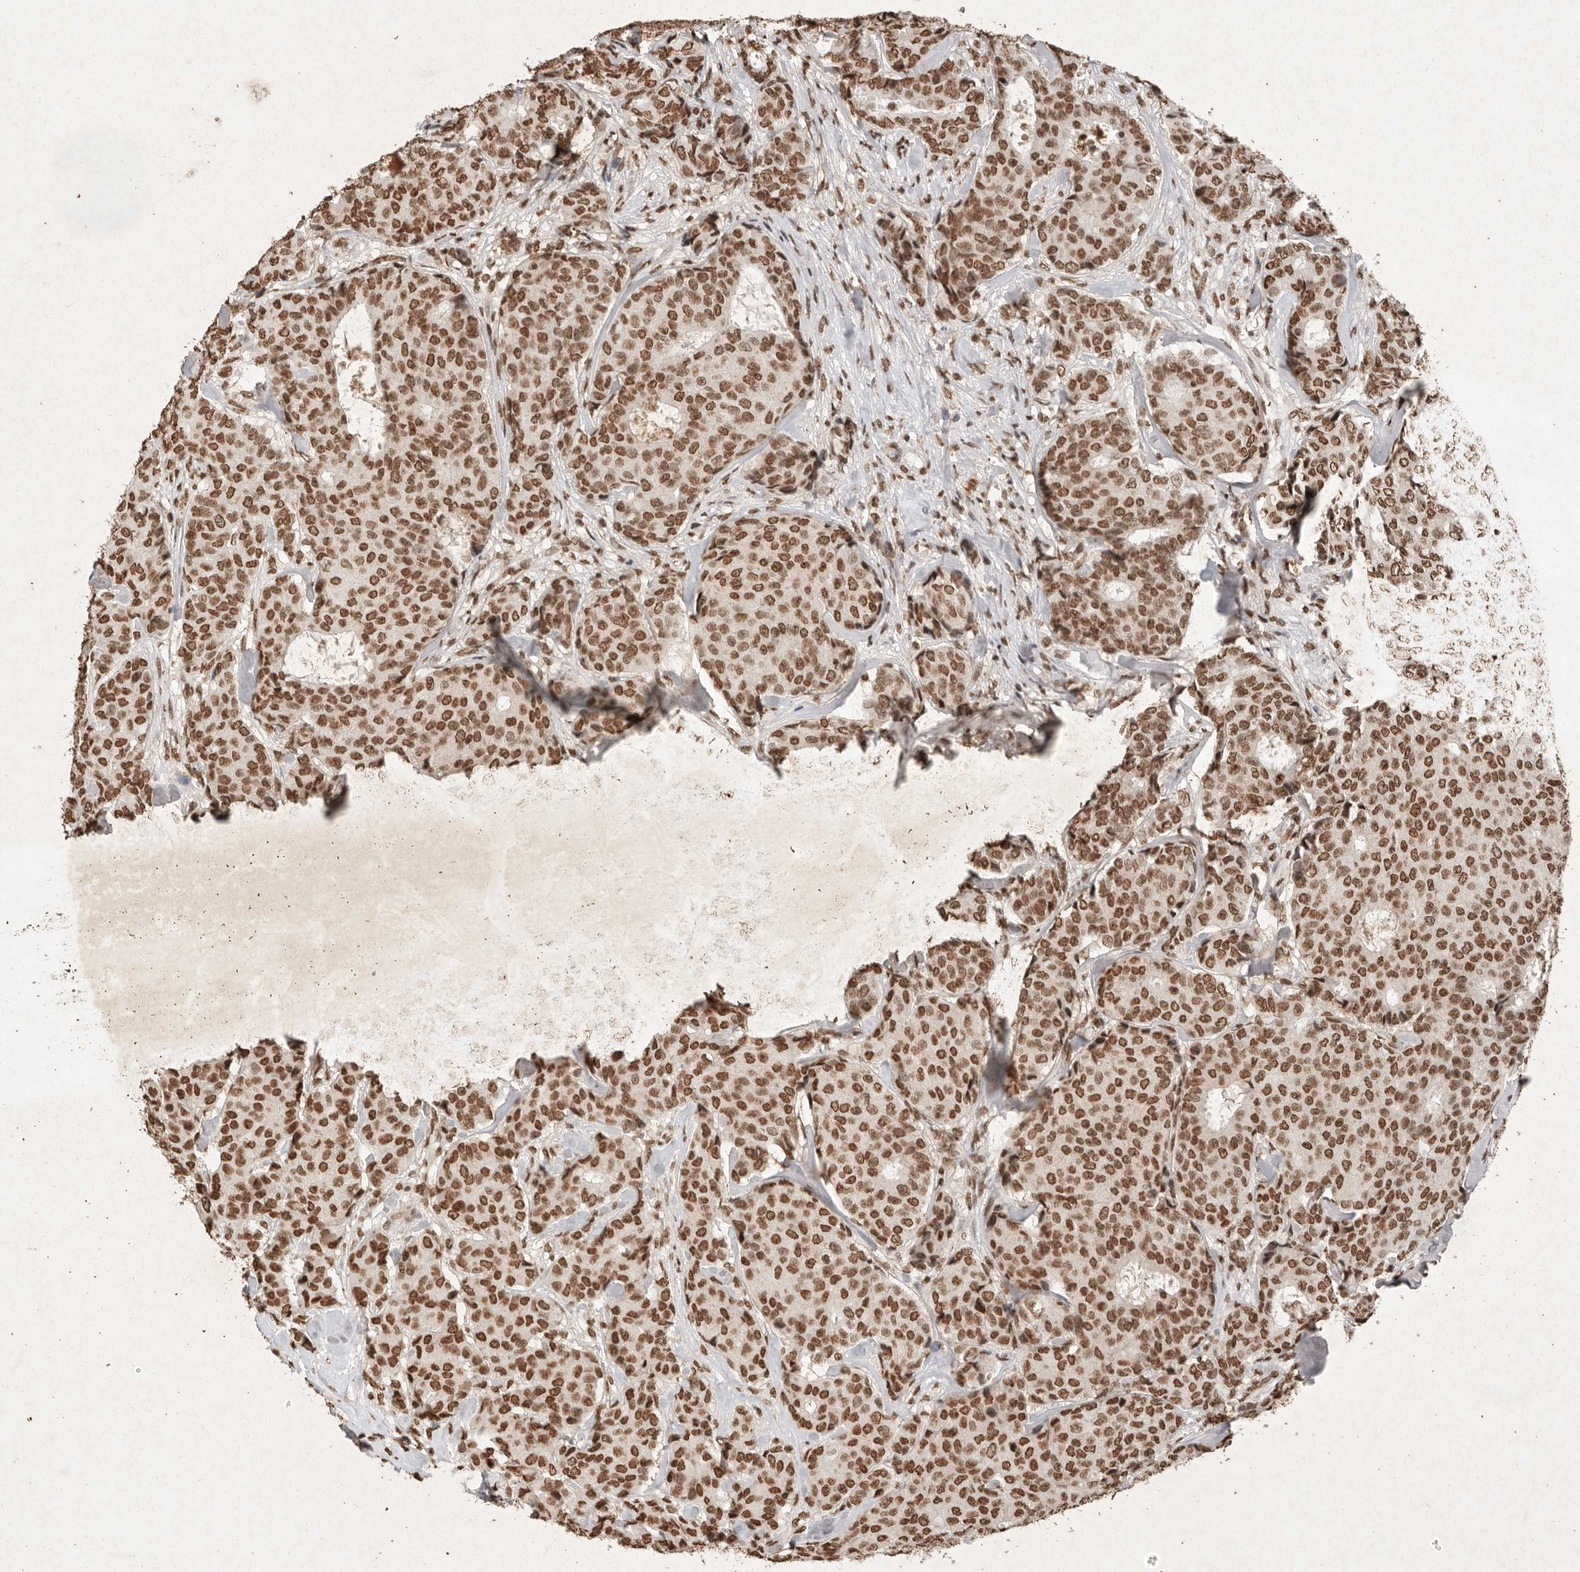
{"staining": {"intensity": "moderate", "quantity": ">75%", "location": "nuclear"}, "tissue": "breast cancer", "cell_type": "Tumor cells", "image_type": "cancer", "snomed": [{"axis": "morphology", "description": "Duct carcinoma"}, {"axis": "topography", "description": "Breast"}], "caption": "Breast cancer stained with a protein marker exhibits moderate staining in tumor cells.", "gene": "NKX3-2", "patient": {"sex": "female", "age": 75}}